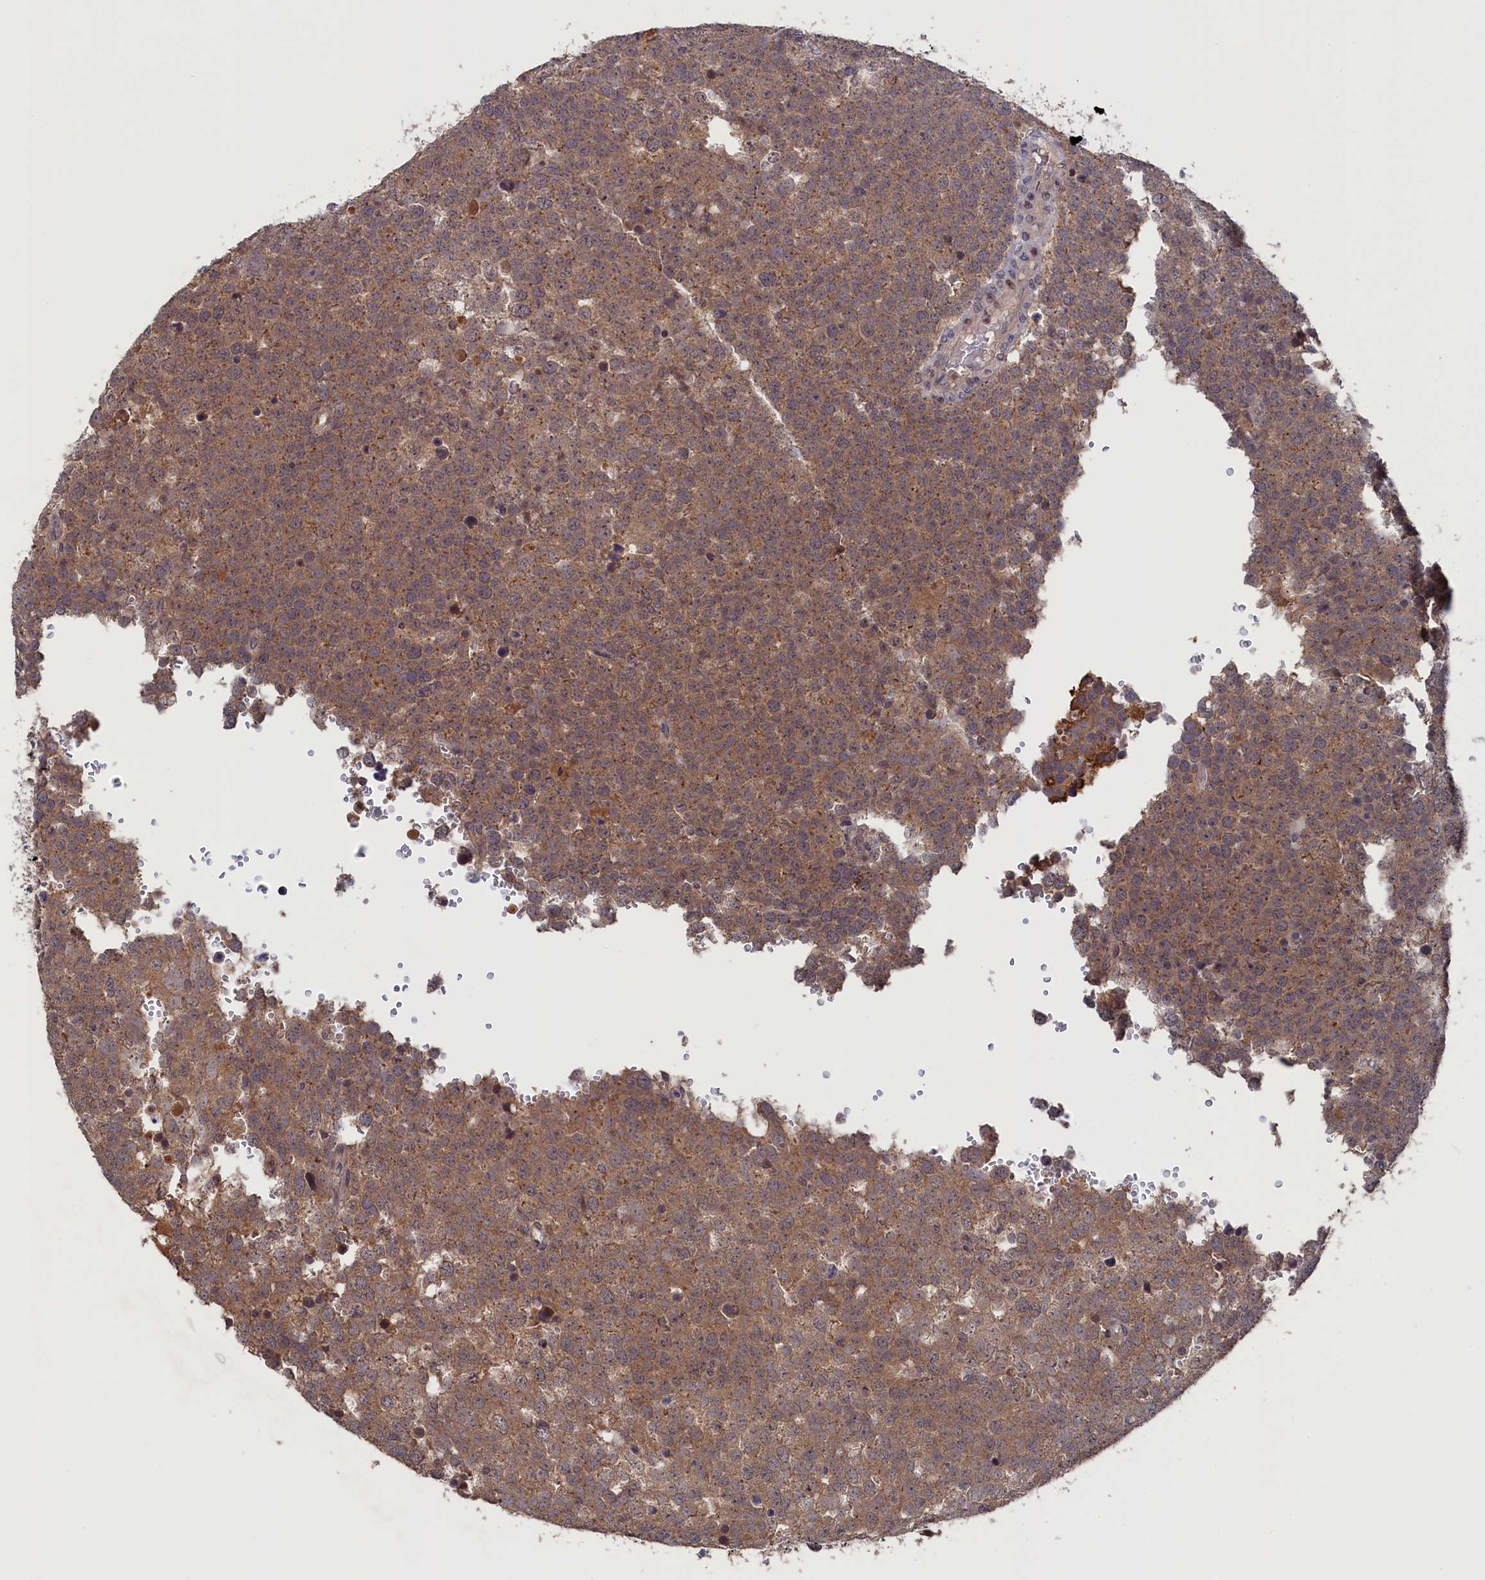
{"staining": {"intensity": "moderate", "quantity": ">75%", "location": "cytoplasmic/membranous"}, "tissue": "testis cancer", "cell_type": "Tumor cells", "image_type": "cancer", "snomed": [{"axis": "morphology", "description": "Seminoma, NOS"}, {"axis": "topography", "description": "Testis"}], "caption": "Testis cancer (seminoma) was stained to show a protein in brown. There is medium levels of moderate cytoplasmic/membranous expression in about >75% of tumor cells.", "gene": "TMC5", "patient": {"sex": "male", "age": 71}}